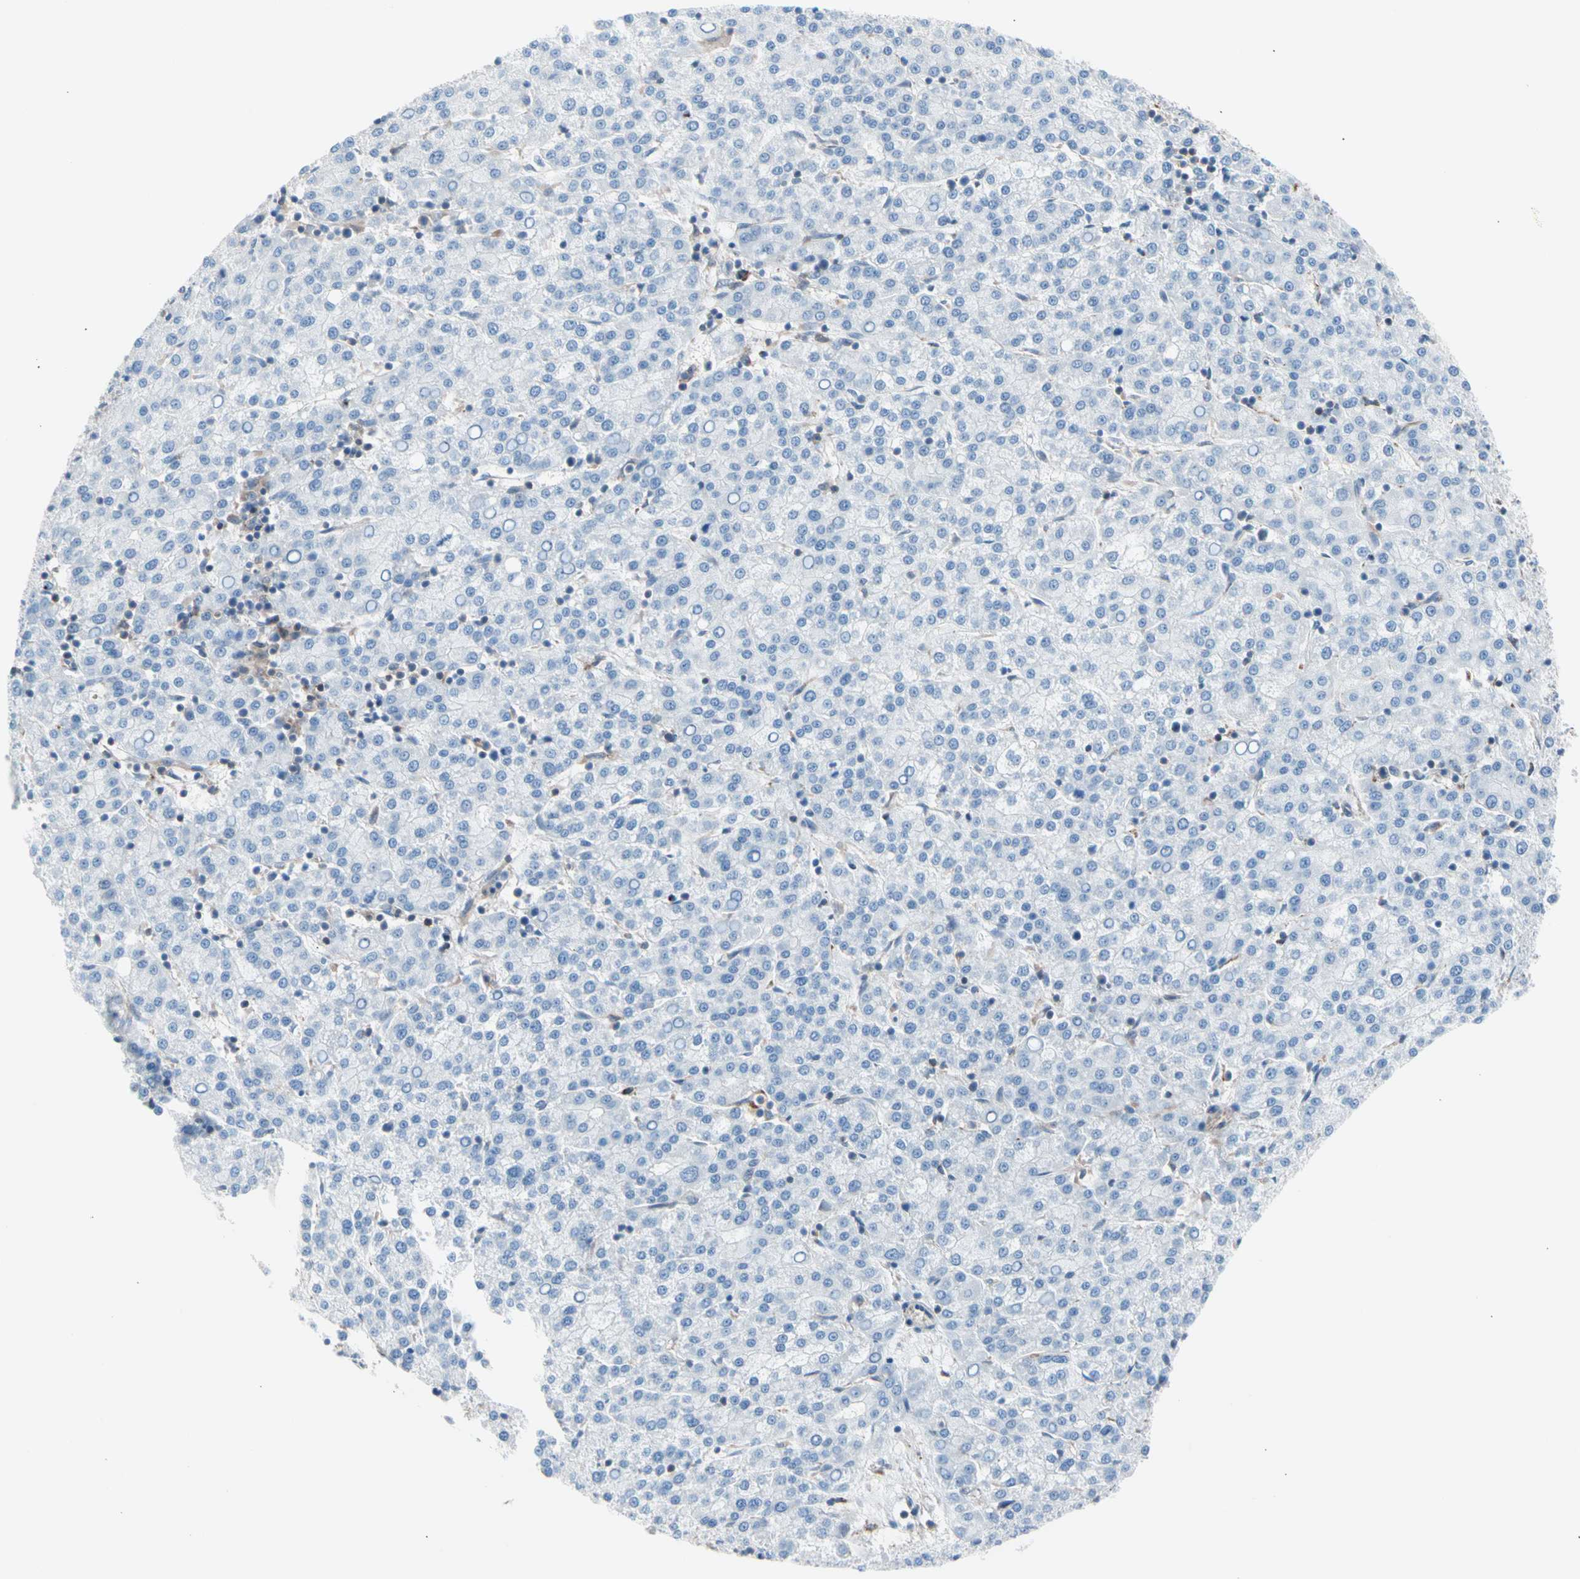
{"staining": {"intensity": "negative", "quantity": "none", "location": "none"}, "tissue": "liver cancer", "cell_type": "Tumor cells", "image_type": "cancer", "snomed": [{"axis": "morphology", "description": "Carcinoma, Hepatocellular, NOS"}, {"axis": "topography", "description": "Liver"}], "caption": "A histopathology image of human liver hepatocellular carcinoma is negative for staining in tumor cells.", "gene": "HK1", "patient": {"sex": "female", "age": 58}}